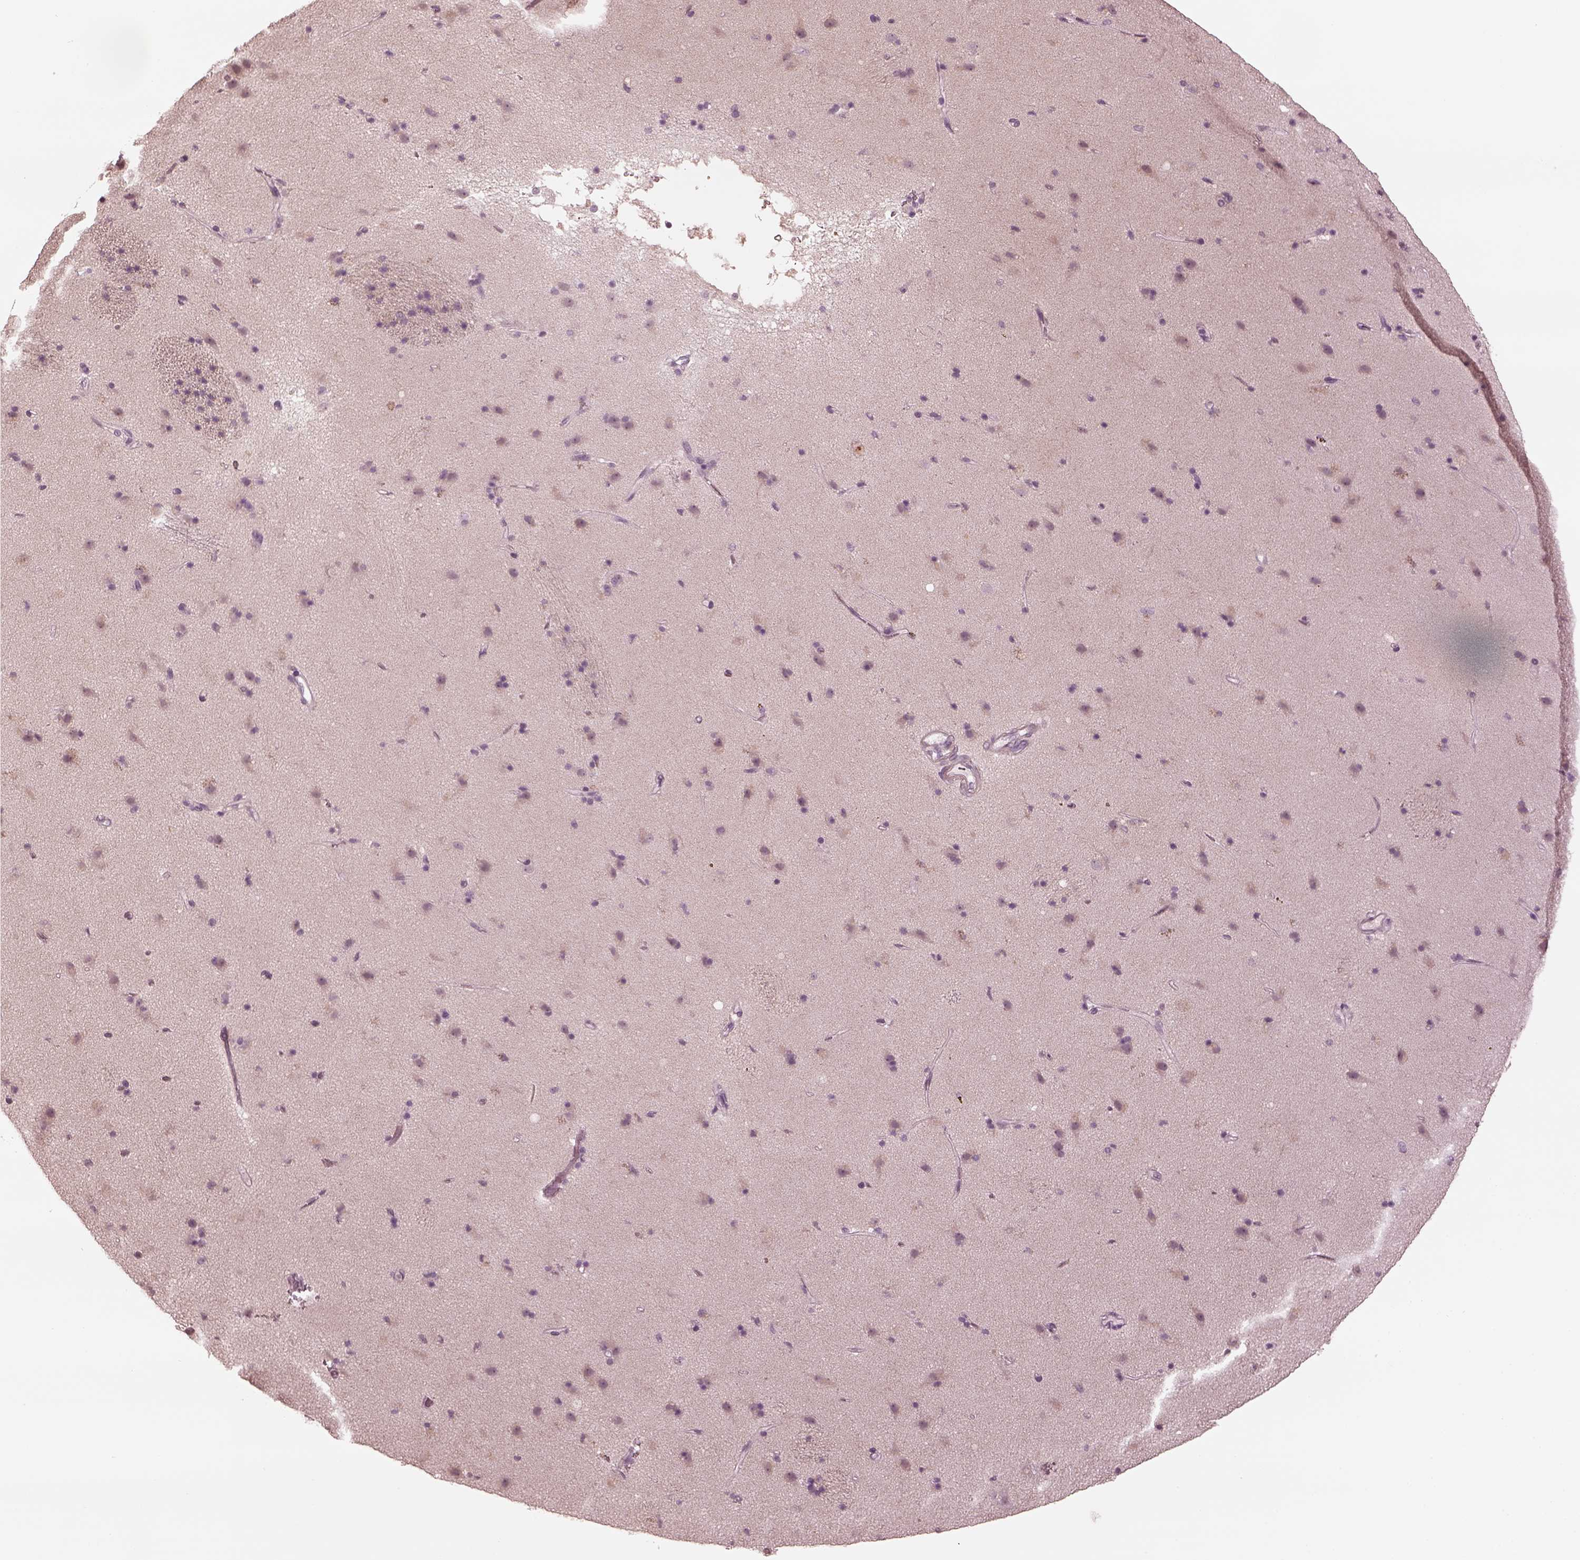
{"staining": {"intensity": "negative", "quantity": "none", "location": "none"}, "tissue": "caudate", "cell_type": "Glial cells", "image_type": "normal", "snomed": [{"axis": "morphology", "description": "Normal tissue, NOS"}, {"axis": "topography", "description": "Lateral ventricle wall"}], "caption": "Immunohistochemistry of normal human caudate exhibits no staining in glial cells.", "gene": "CCDC170", "patient": {"sex": "female", "age": 71}}